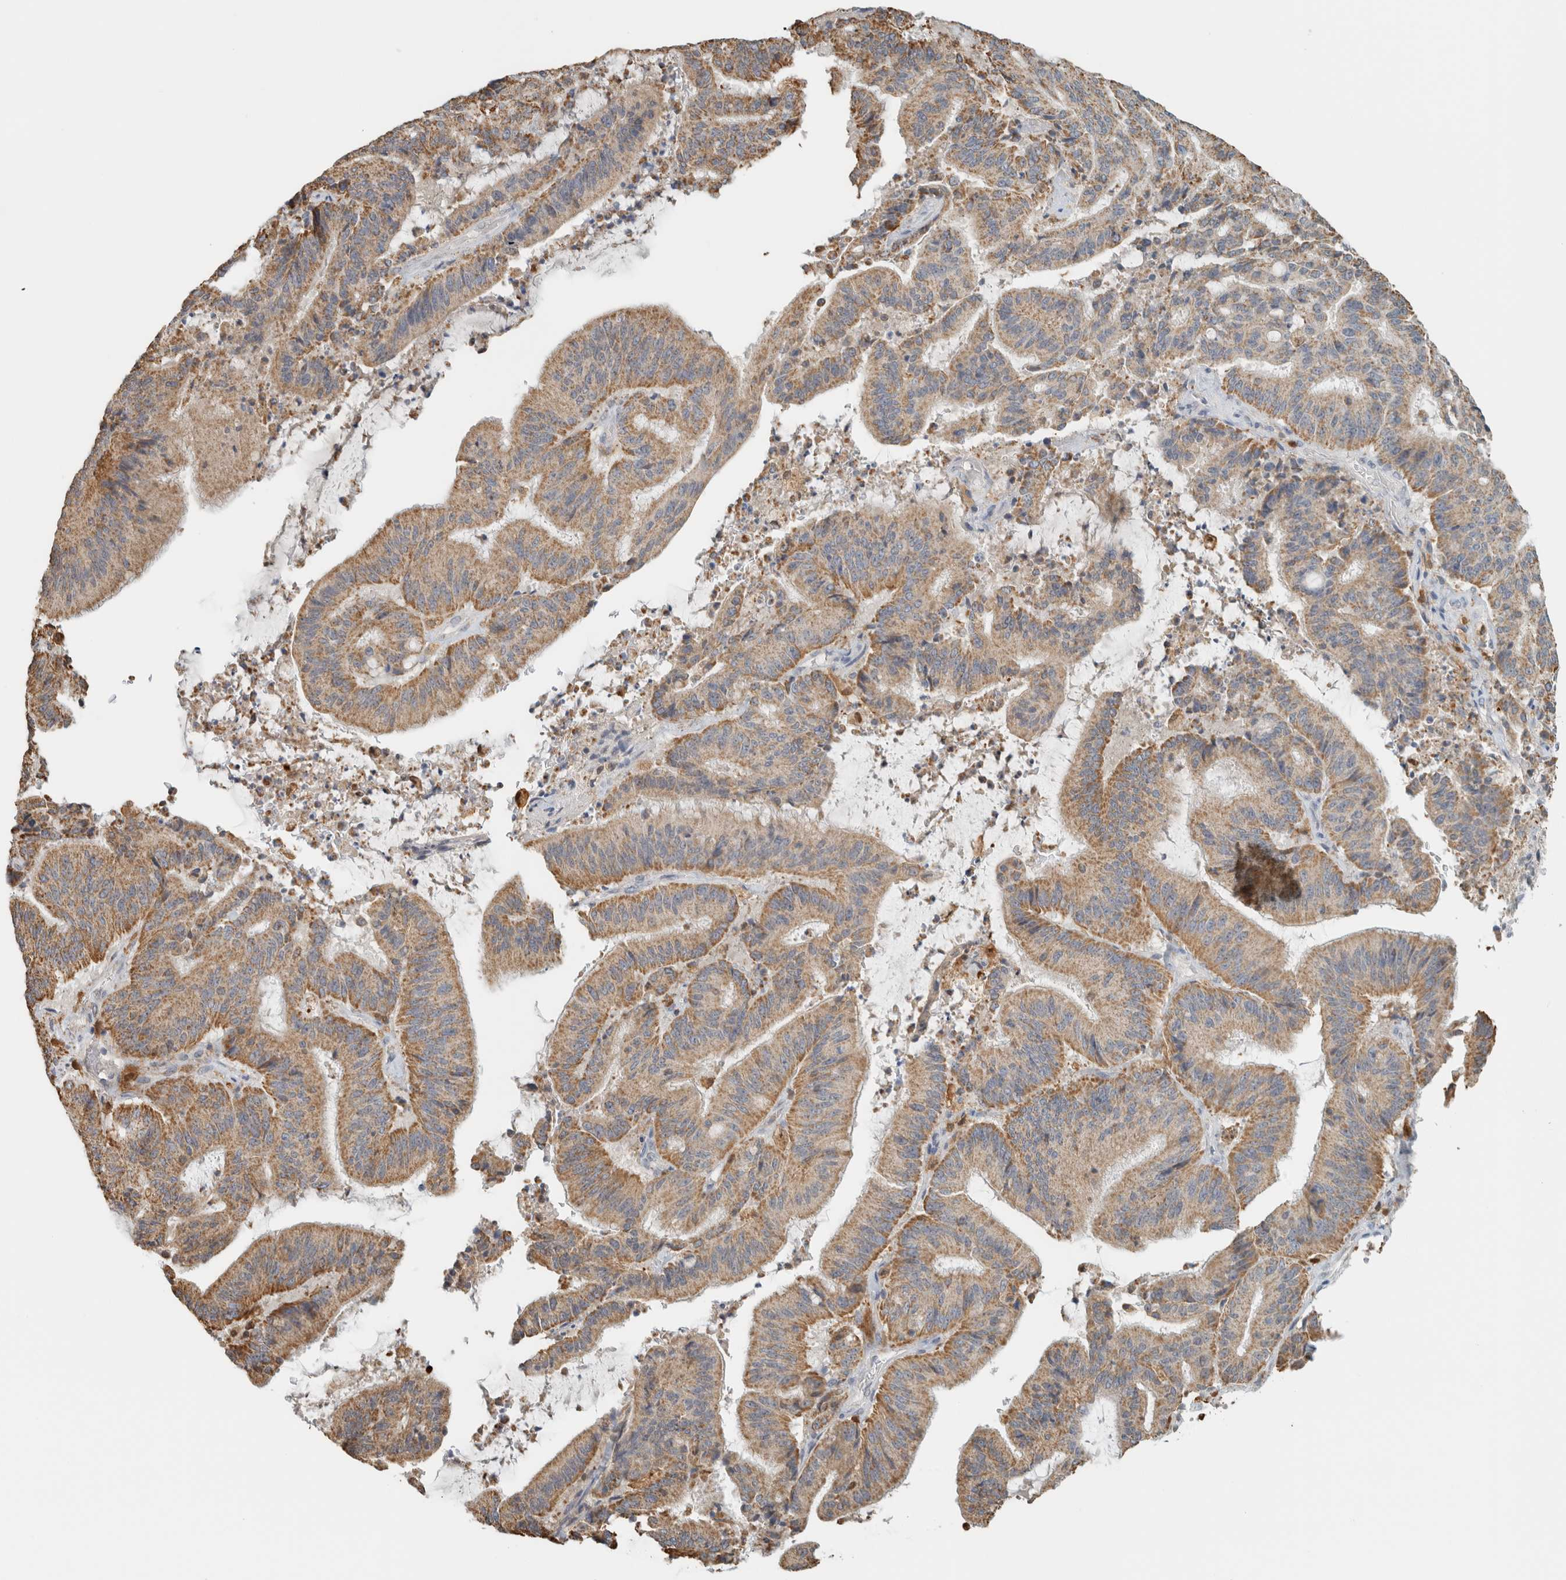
{"staining": {"intensity": "moderate", "quantity": ">75%", "location": "cytoplasmic/membranous"}, "tissue": "liver cancer", "cell_type": "Tumor cells", "image_type": "cancer", "snomed": [{"axis": "morphology", "description": "Normal tissue, NOS"}, {"axis": "morphology", "description": "Cholangiocarcinoma"}, {"axis": "topography", "description": "Liver"}, {"axis": "topography", "description": "Peripheral nerve tissue"}], "caption": "A high-resolution micrograph shows IHC staining of liver cancer (cholangiocarcinoma), which demonstrates moderate cytoplasmic/membranous positivity in approximately >75% of tumor cells. (DAB IHC with brightfield microscopy, high magnification).", "gene": "CAPG", "patient": {"sex": "female", "age": 73}}